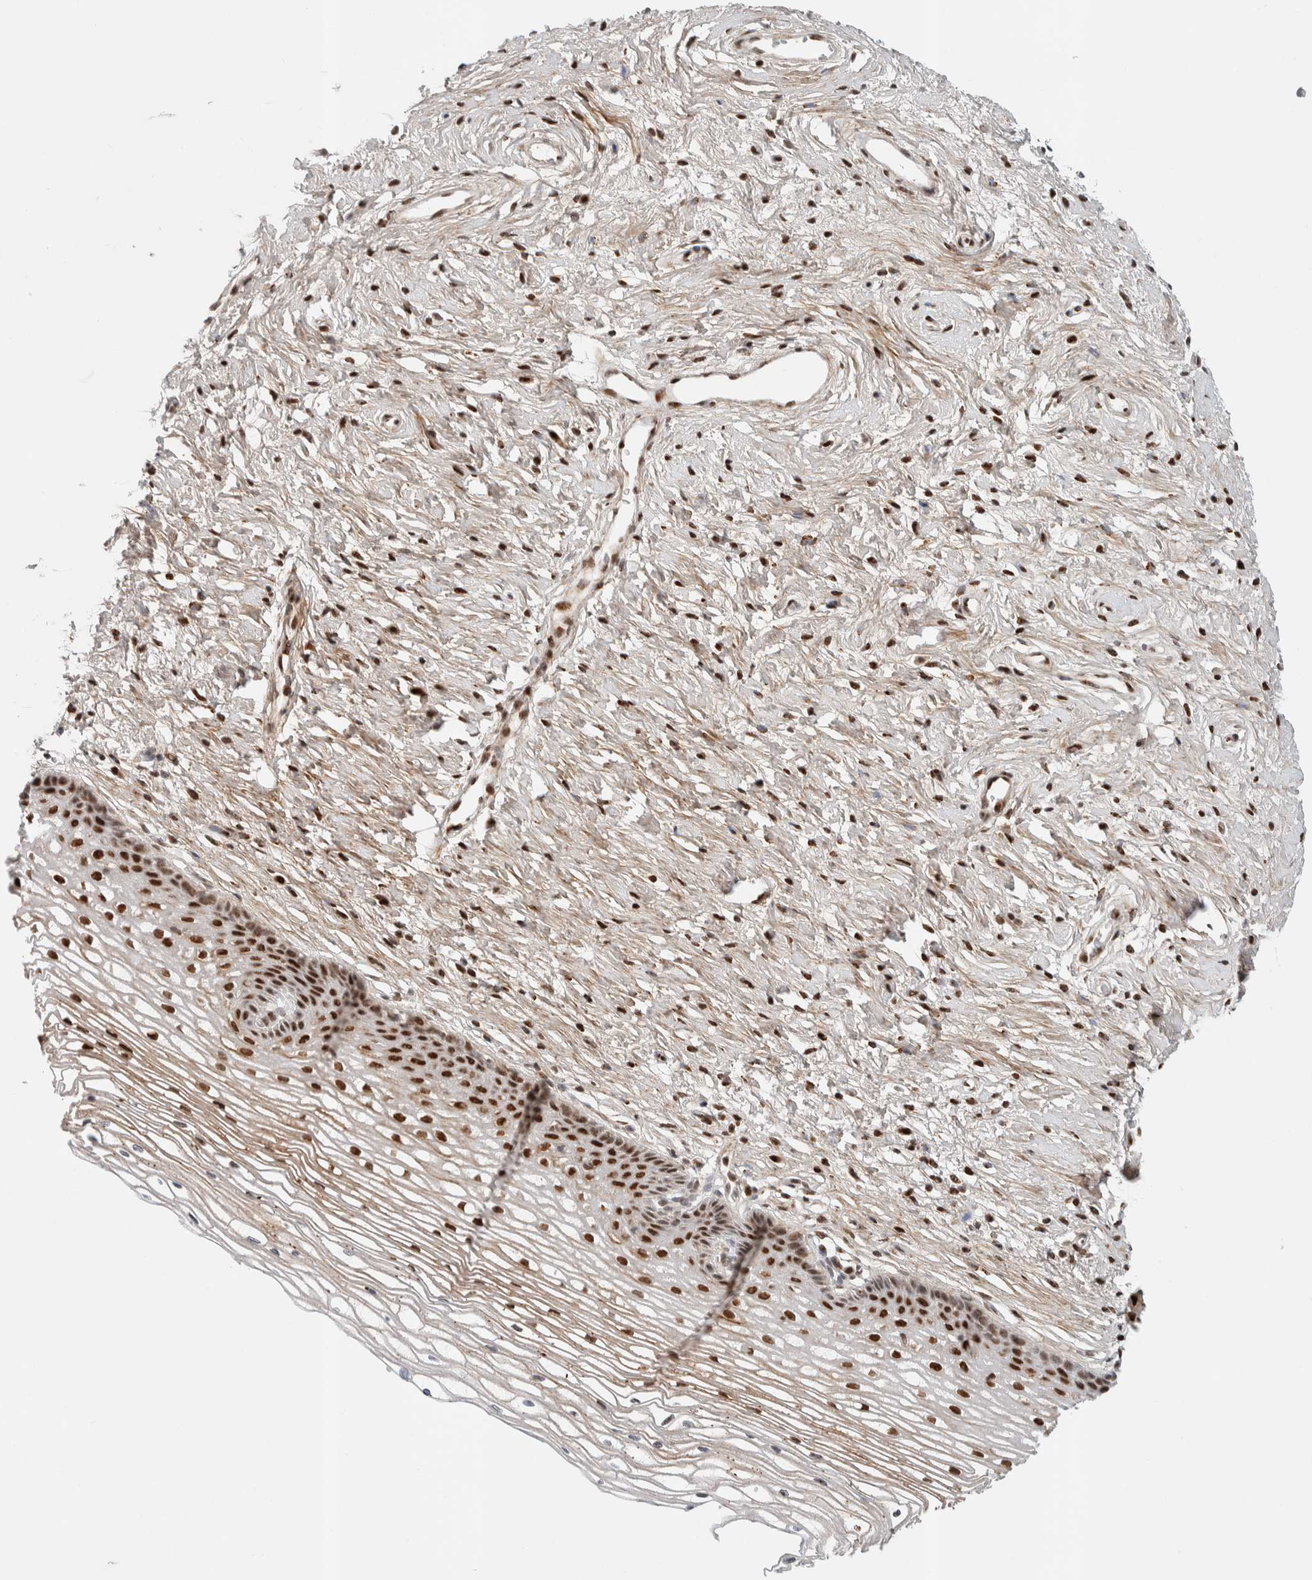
{"staining": {"intensity": "moderate", "quantity": "<25%", "location": "cytoplasmic/membranous,nuclear"}, "tissue": "cervix", "cell_type": "Glandular cells", "image_type": "normal", "snomed": [{"axis": "morphology", "description": "Normal tissue, NOS"}, {"axis": "topography", "description": "Cervix"}], "caption": "IHC (DAB) staining of unremarkable human cervix shows moderate cytoplasmic/membranous,nuclear protein staining in approximately <25% of glandular cells.", "gene": "TSPAN32", "patient": {"sex": "female", "age": 77}}